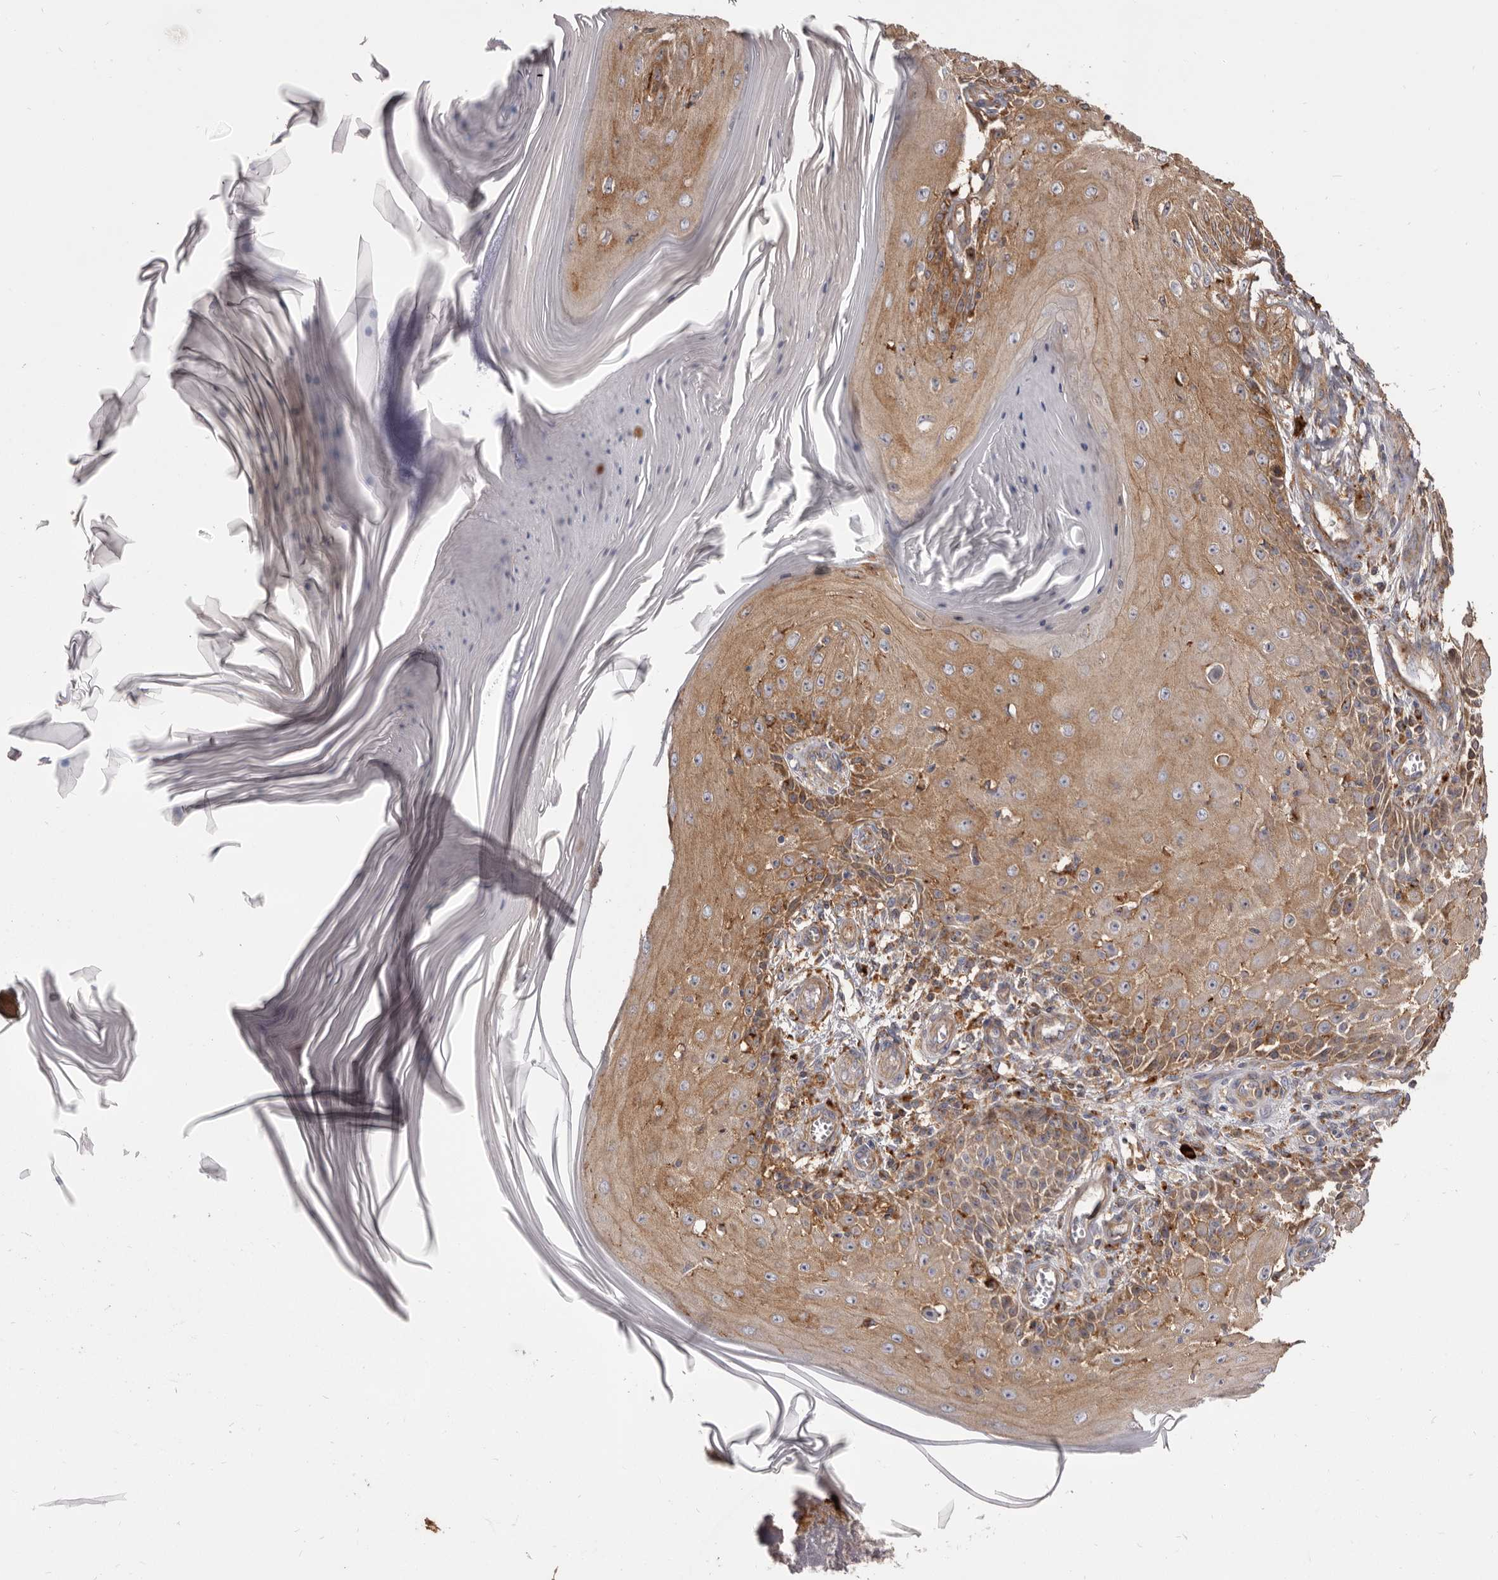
{"staining": {"intensity": "moderate", "quantity": ">75%", "location": "cytoplasmic/membranous"}, "tissue": "skin cancer", "cell_type": "Tumor cells", "image_type": "cancer", "snomed": [{"axis": "morphology", "description": "Squamous cell carcinoma, NOS"}, {"axis": "topography", "description": "Skin"}], "caption": "Human skin cancer (squamous cell carcinoma) stained with a protein marker displays moderate staining in tumor cells.", "gene": "TPD52", "patient": {"sex": "female", "age": 73}}